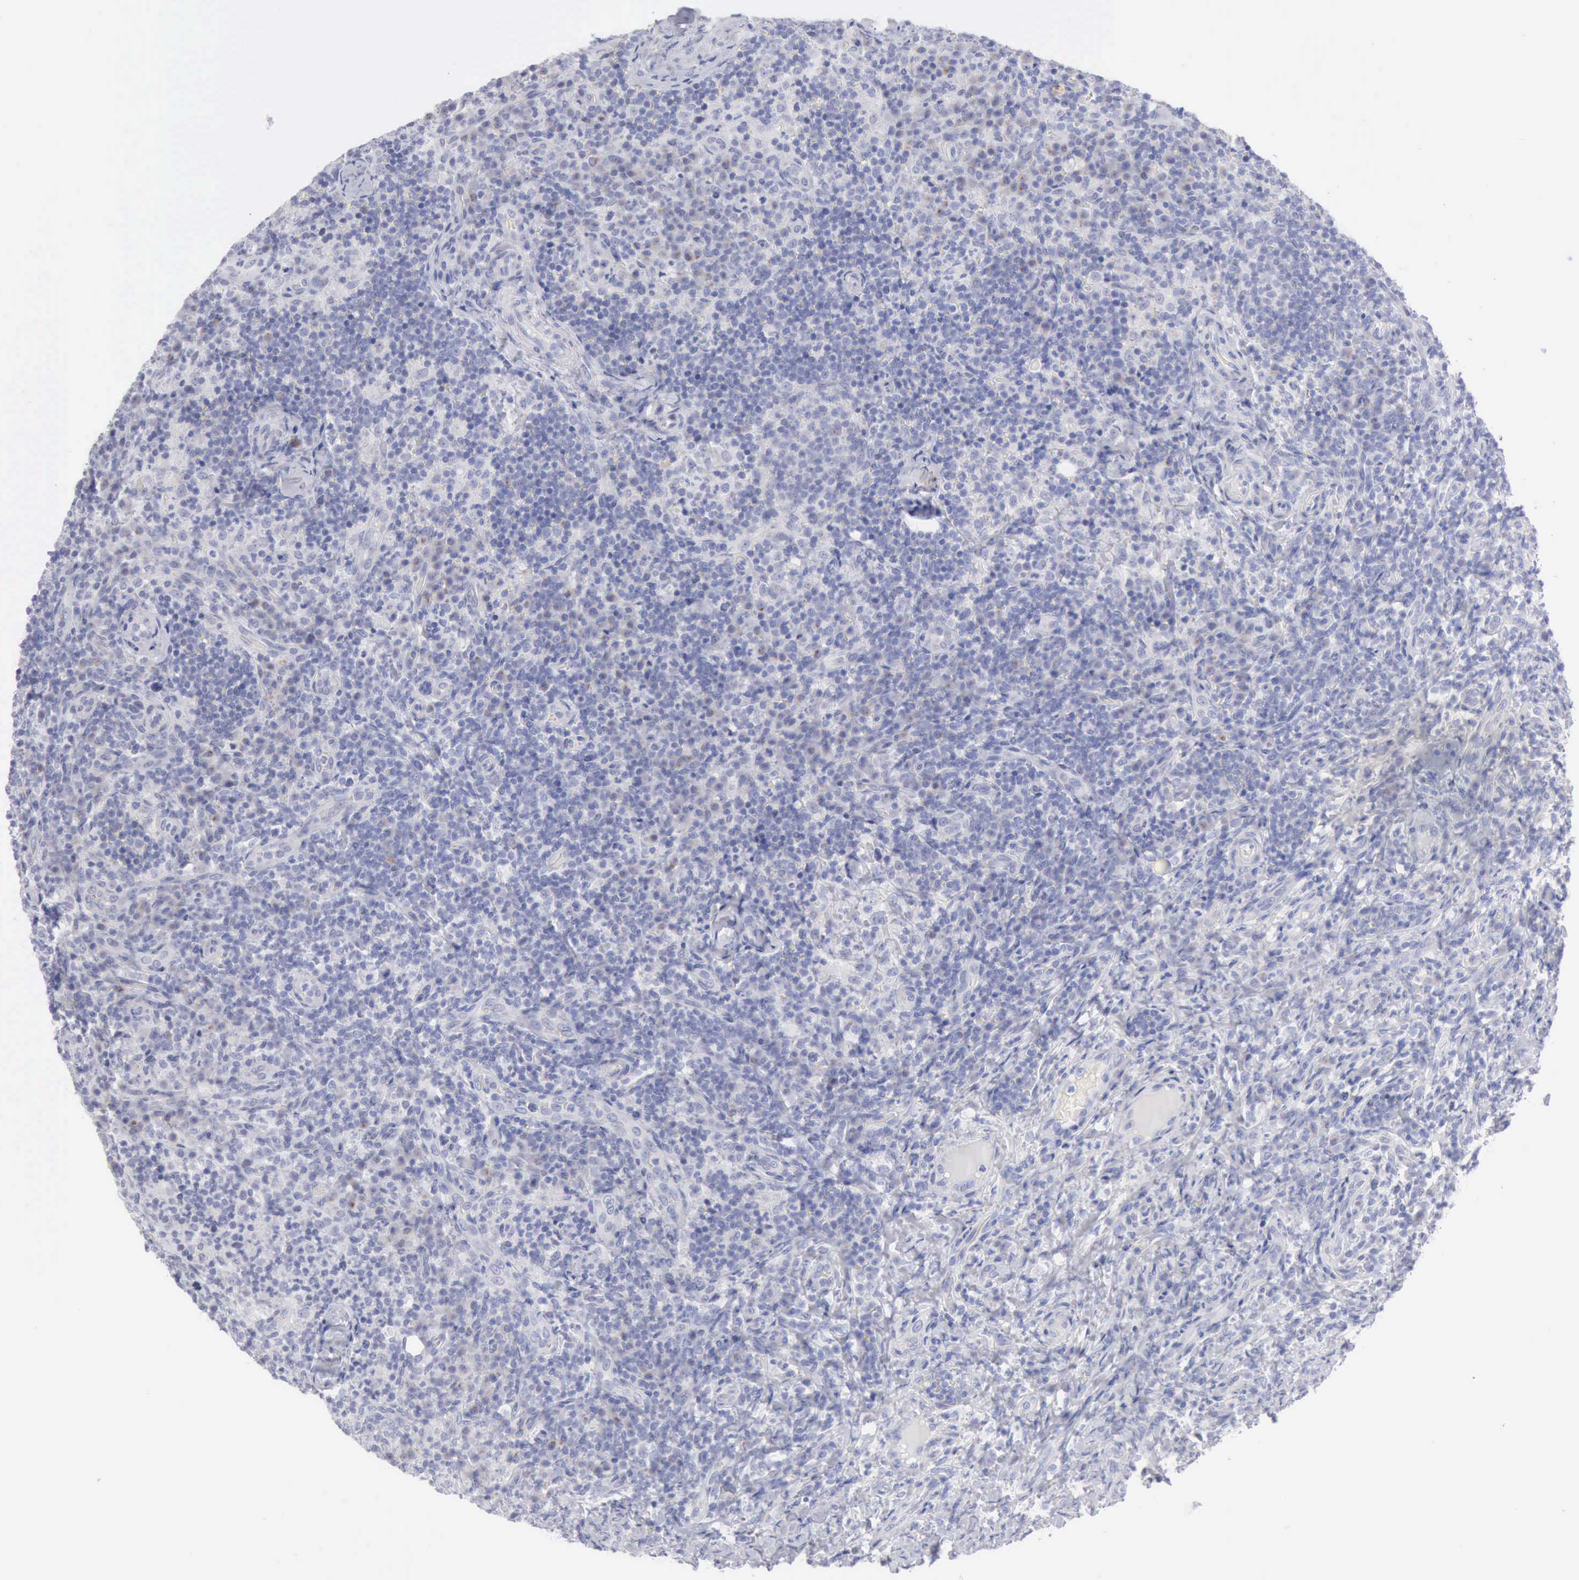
{"staining": {"intensity": "negative", "quantity": "none", "location": "none"}, "tissue": "lymph node", "cell_type": "Germinal center cells", "image_type": "normal", "snomed": [{"axis": "morphology", "description": "Normal tissue, NOS"}, {"axis": "morphology", "description": "Inflammation, NOS"}, {"axis": "topography", "description": "Lymph node"}], "caption": "This is a image of immunohistochemistry staining of normal lymph node, which shows no staining in germinal center cells.", "gene": "ANGEL1", "patient": {"sex": "male", "age": 46}}